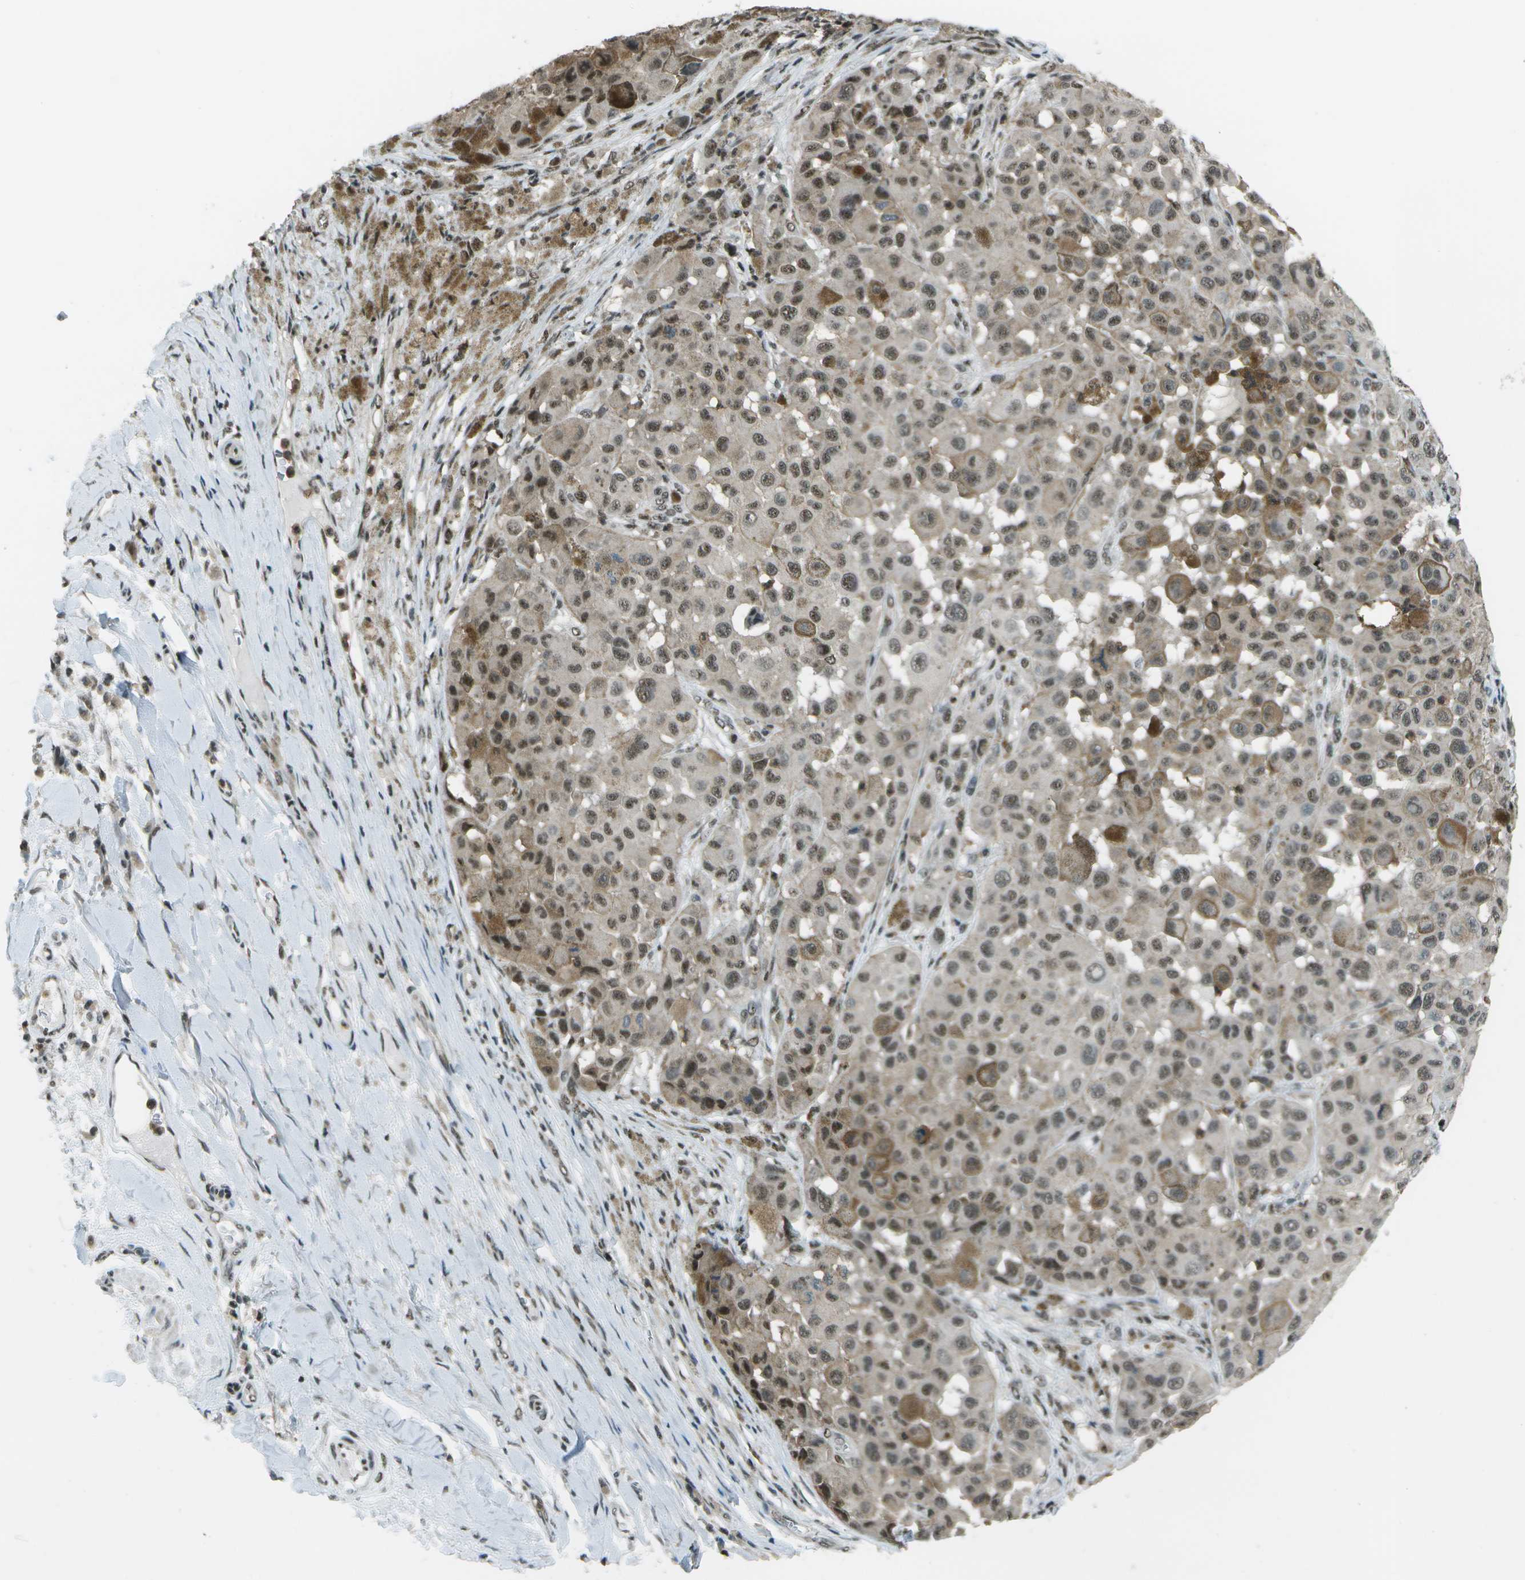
{"staining": {"intensity": "moderate", "quantity": ">75%", "location": "nuclear"}, "tissue": "melanoma", "cell_type": "Tumor cells", "image_type": "cancer", "snomed": [{"axis": "morphology", "description": "Malignant melanoma, NOS"}, {"axis": "topography", "description": "Skin"}], "caption": "Melanoma stained for a protein demonstrates moderate nuclear positivity in tumor cells. (IHC, brightfield microscopy, high magnification).", "gene": "DEPDC1", "patient": {"sex": "male", "age": 96}}